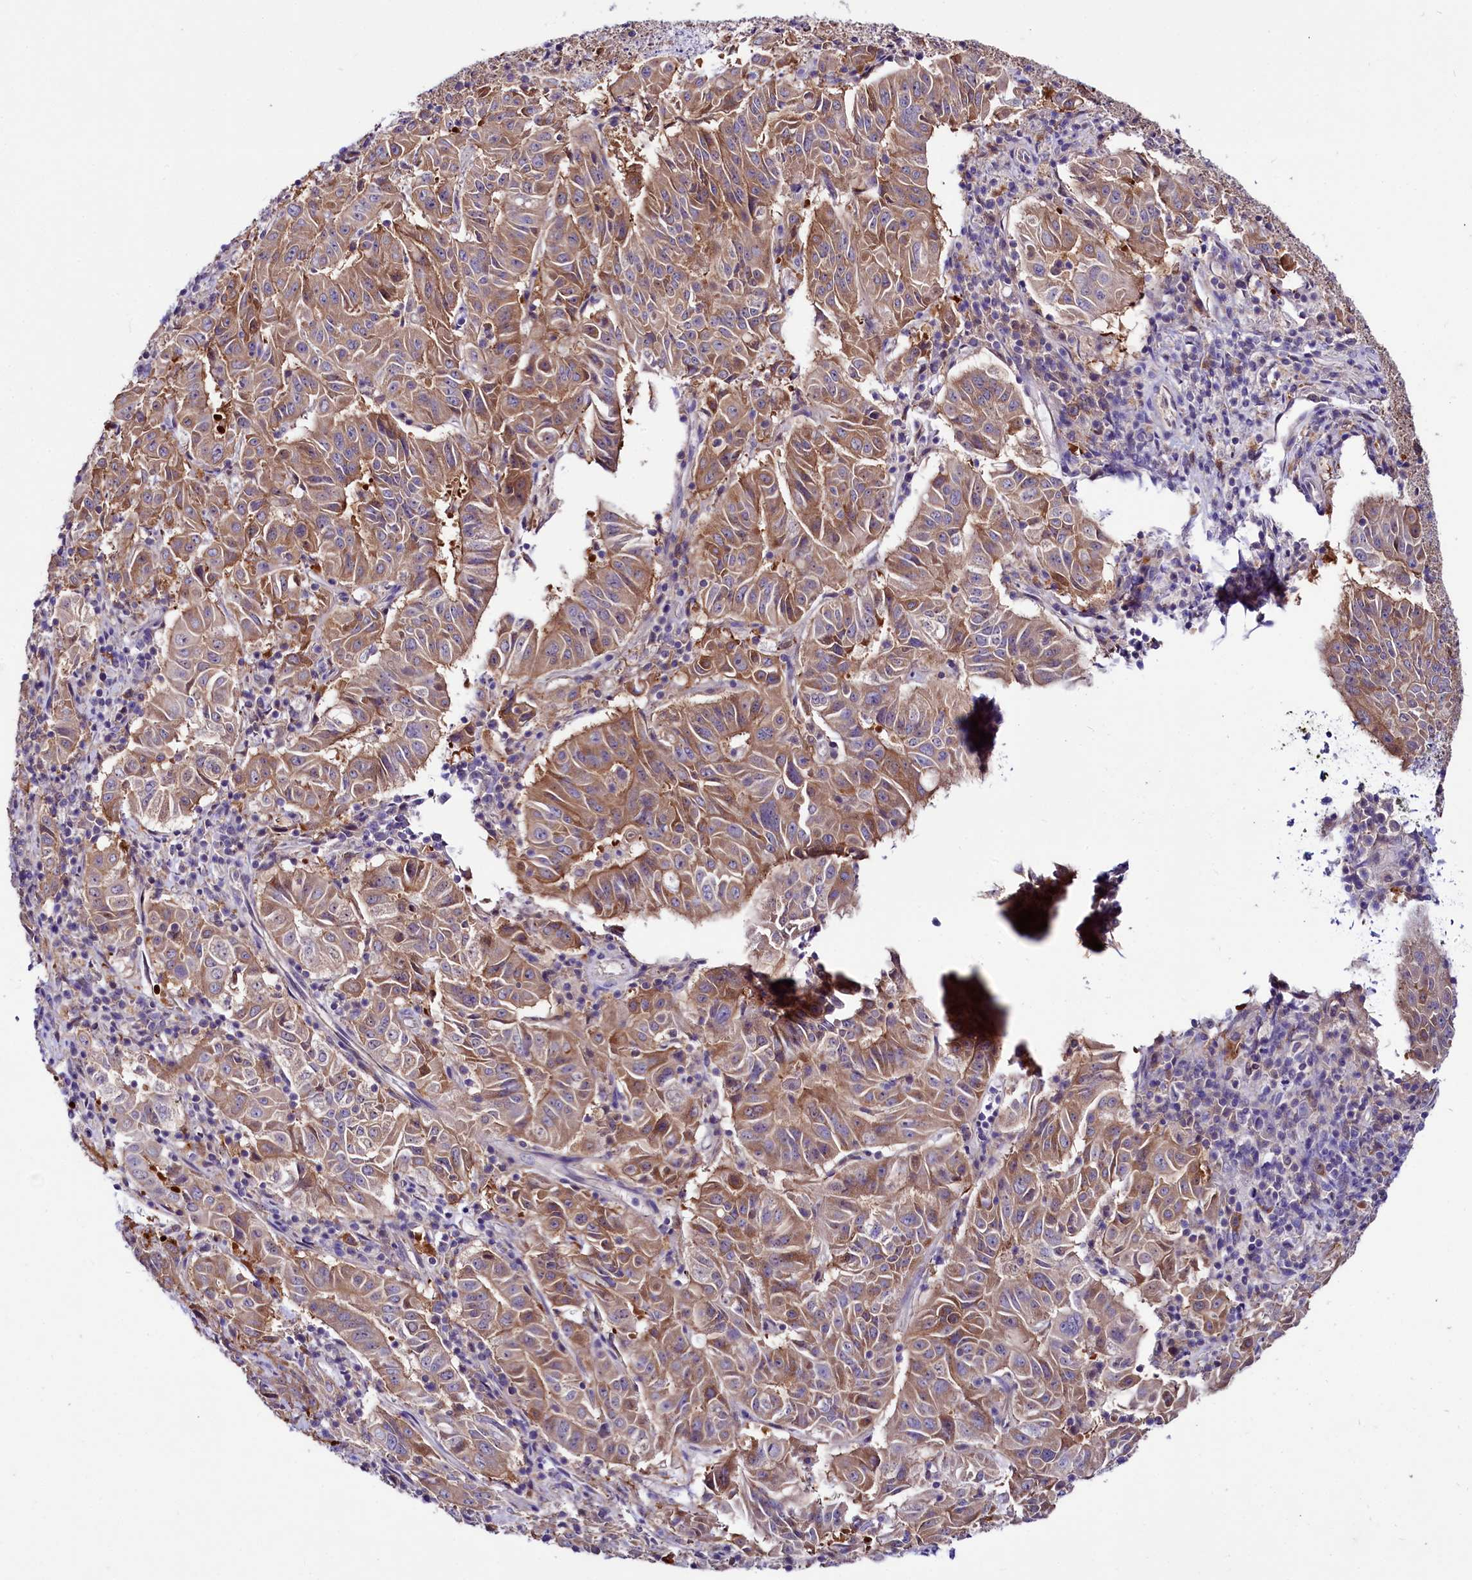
{"staining": {"intensity": "moderate", "quantity": "25%-75%", "location": "cytoplasmic/membranous"}, "tissue": "pancreatic cancer", "cell_type": "Tumor cells", "image_type": "cancer", "snomed": [{"axis": "morphology", "description": "Adenocarcinoma, NOS"}, {"axis": "topography", "description": "Pancreas"}], "caption": "Pancreatic cancer stained for a protein reveals moderate cytoplasmic/membranous positivity in tumor cells. The staining was performed using DAB (3,3'-diaminobenzidine) to visualize the protein expression in brown, while the nuclei were stained in blue with hematoxylin (Magnification: 20x).", "gene": "ABHD5", "patient": {"sex": "male", "age": 63}}